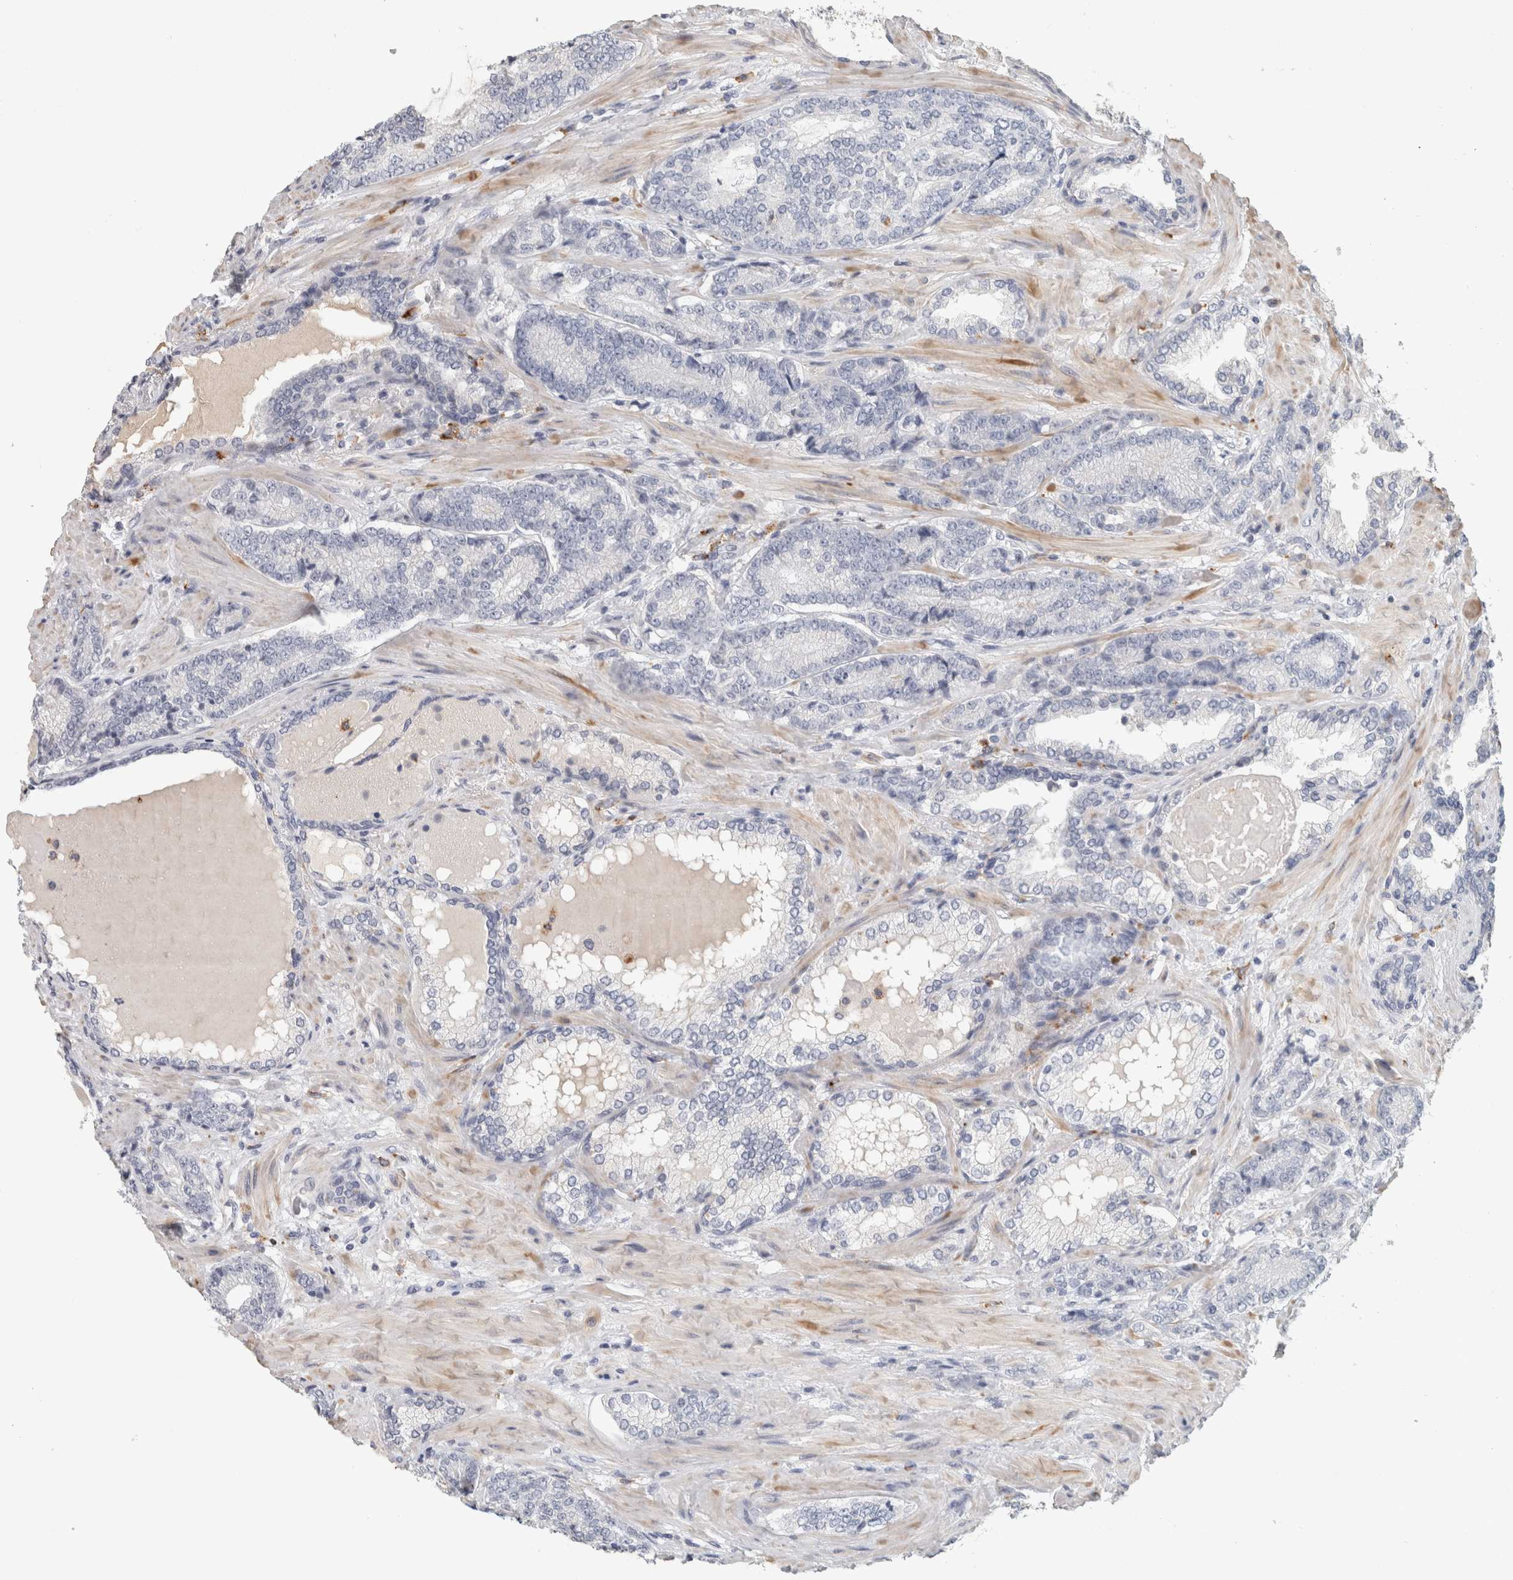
{"staining": {"intensity": "negative", "quantity": "none", "location": "none"}, "tissue": "prostate cancer", "cell_type": "Tumor cells", "image_type": "cancer", "snomed": [{"axis": "morphology", "description": "Adenocarcinoma, High grade"}, {"axis": "topography", "description": "Prostate"}], "caption": "A histopathology image of prostate cancer stained for a protein demonstrates no brown staining in tumor cells.", "gene": "CD36", "patient": {"sex": "male", "age": 61}}